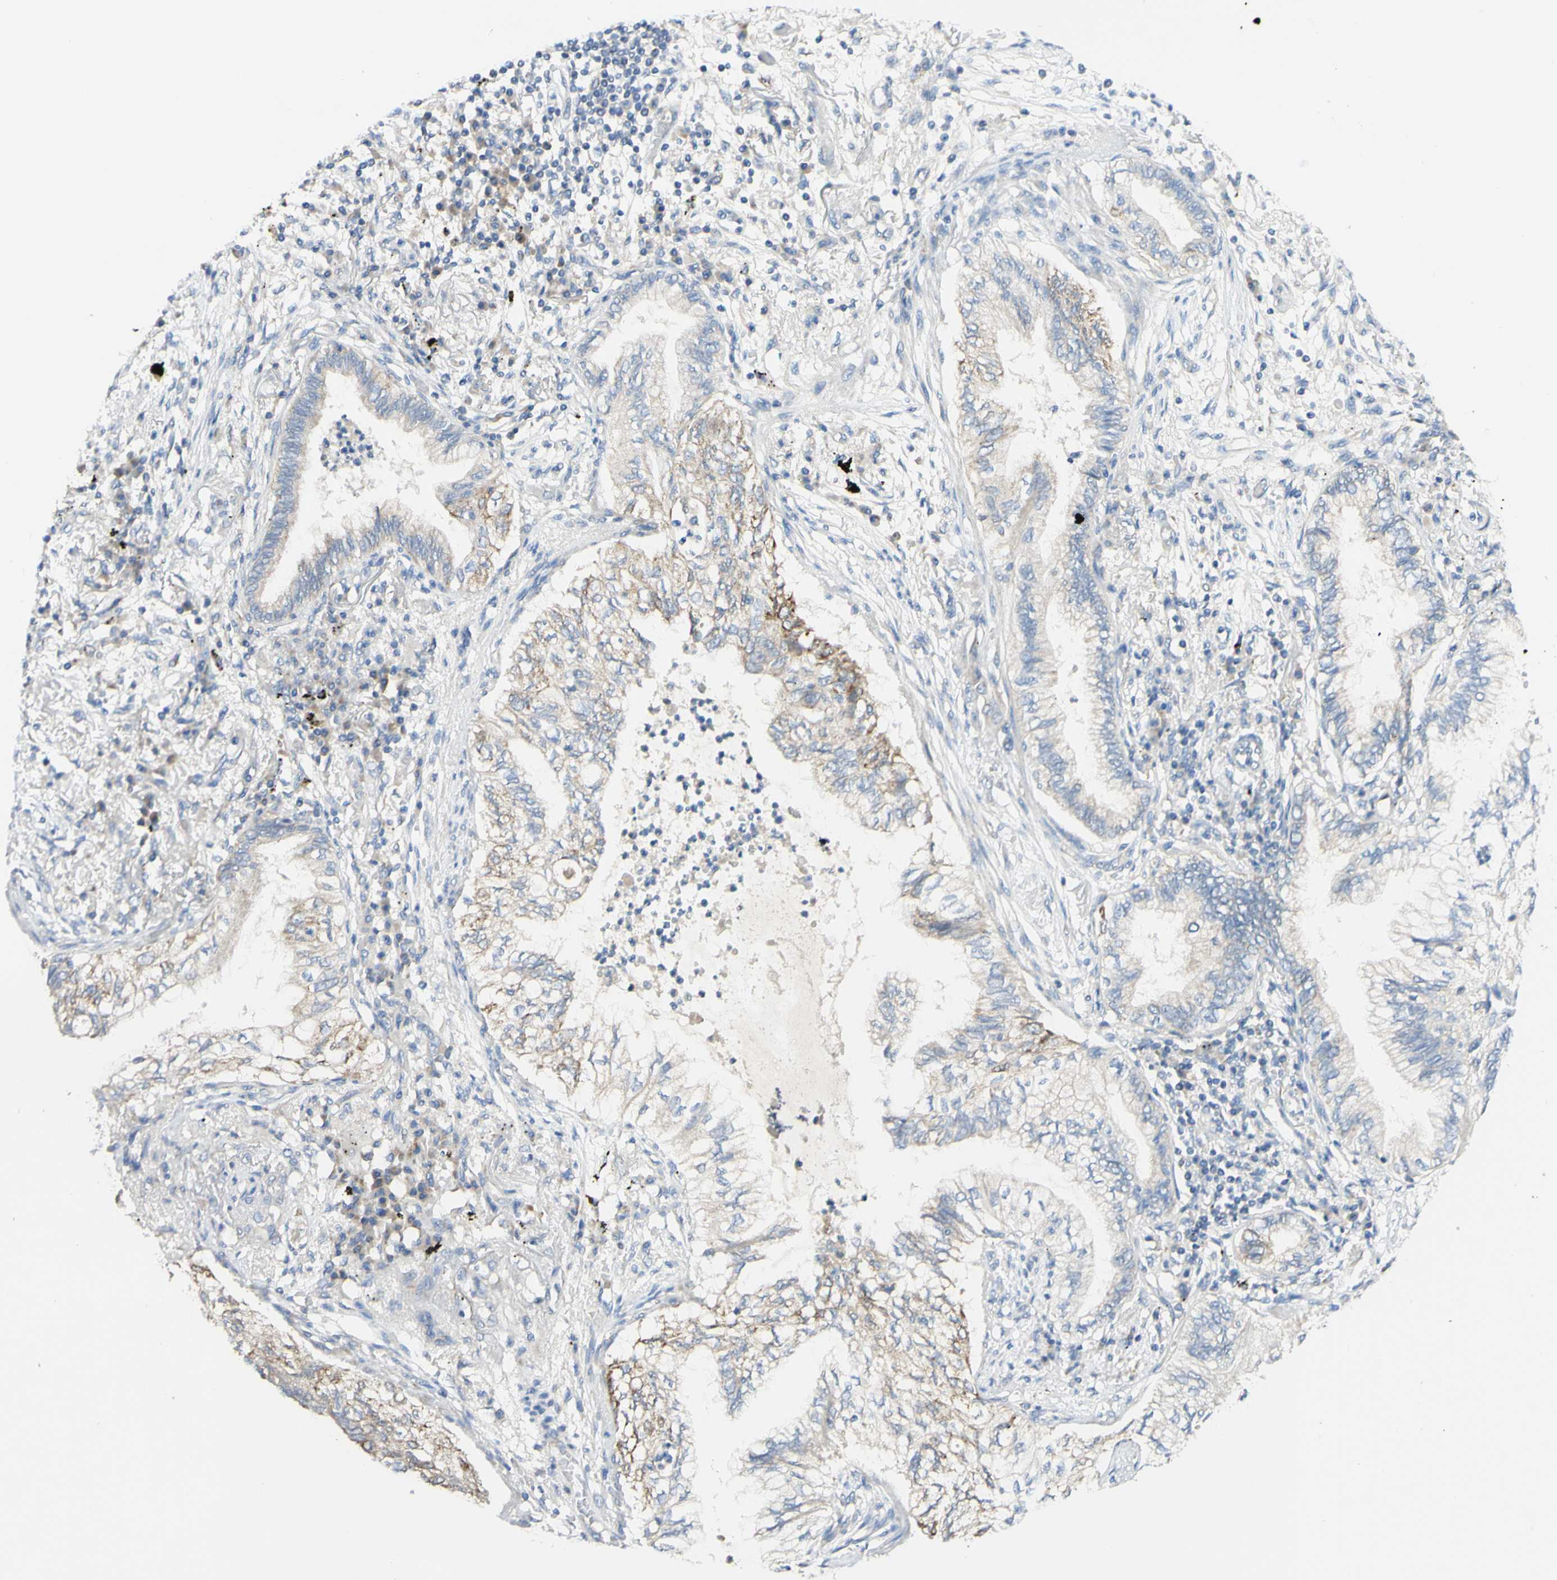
{"staining": {"intensity": "moderate", "quantity": "25%-75%", "location": "cytoplasmic/membranous"}, "tissue": "lung cancer", "cell_type": "Tumor cells", "image_type": "cancer", "snomed": [{"axis": "morphology", "description": "Normal tissue, NOS"}, {"axis": "morphology", "description": "Adenocarcinoma, NOS"}, {"axis": "topography", "description": "Bronchus"}, {"axis": "topography", "description": "Lung"}], "caption": "Brown immunohistochemical staining in lung cancer (adenocarcinoma) reveals moderate cytoplasmic/membranous positivity in approximately 25%-75% of tumor cells.", "gene": "ARMC10", "patient": {"sex": "female", "age": 70}}